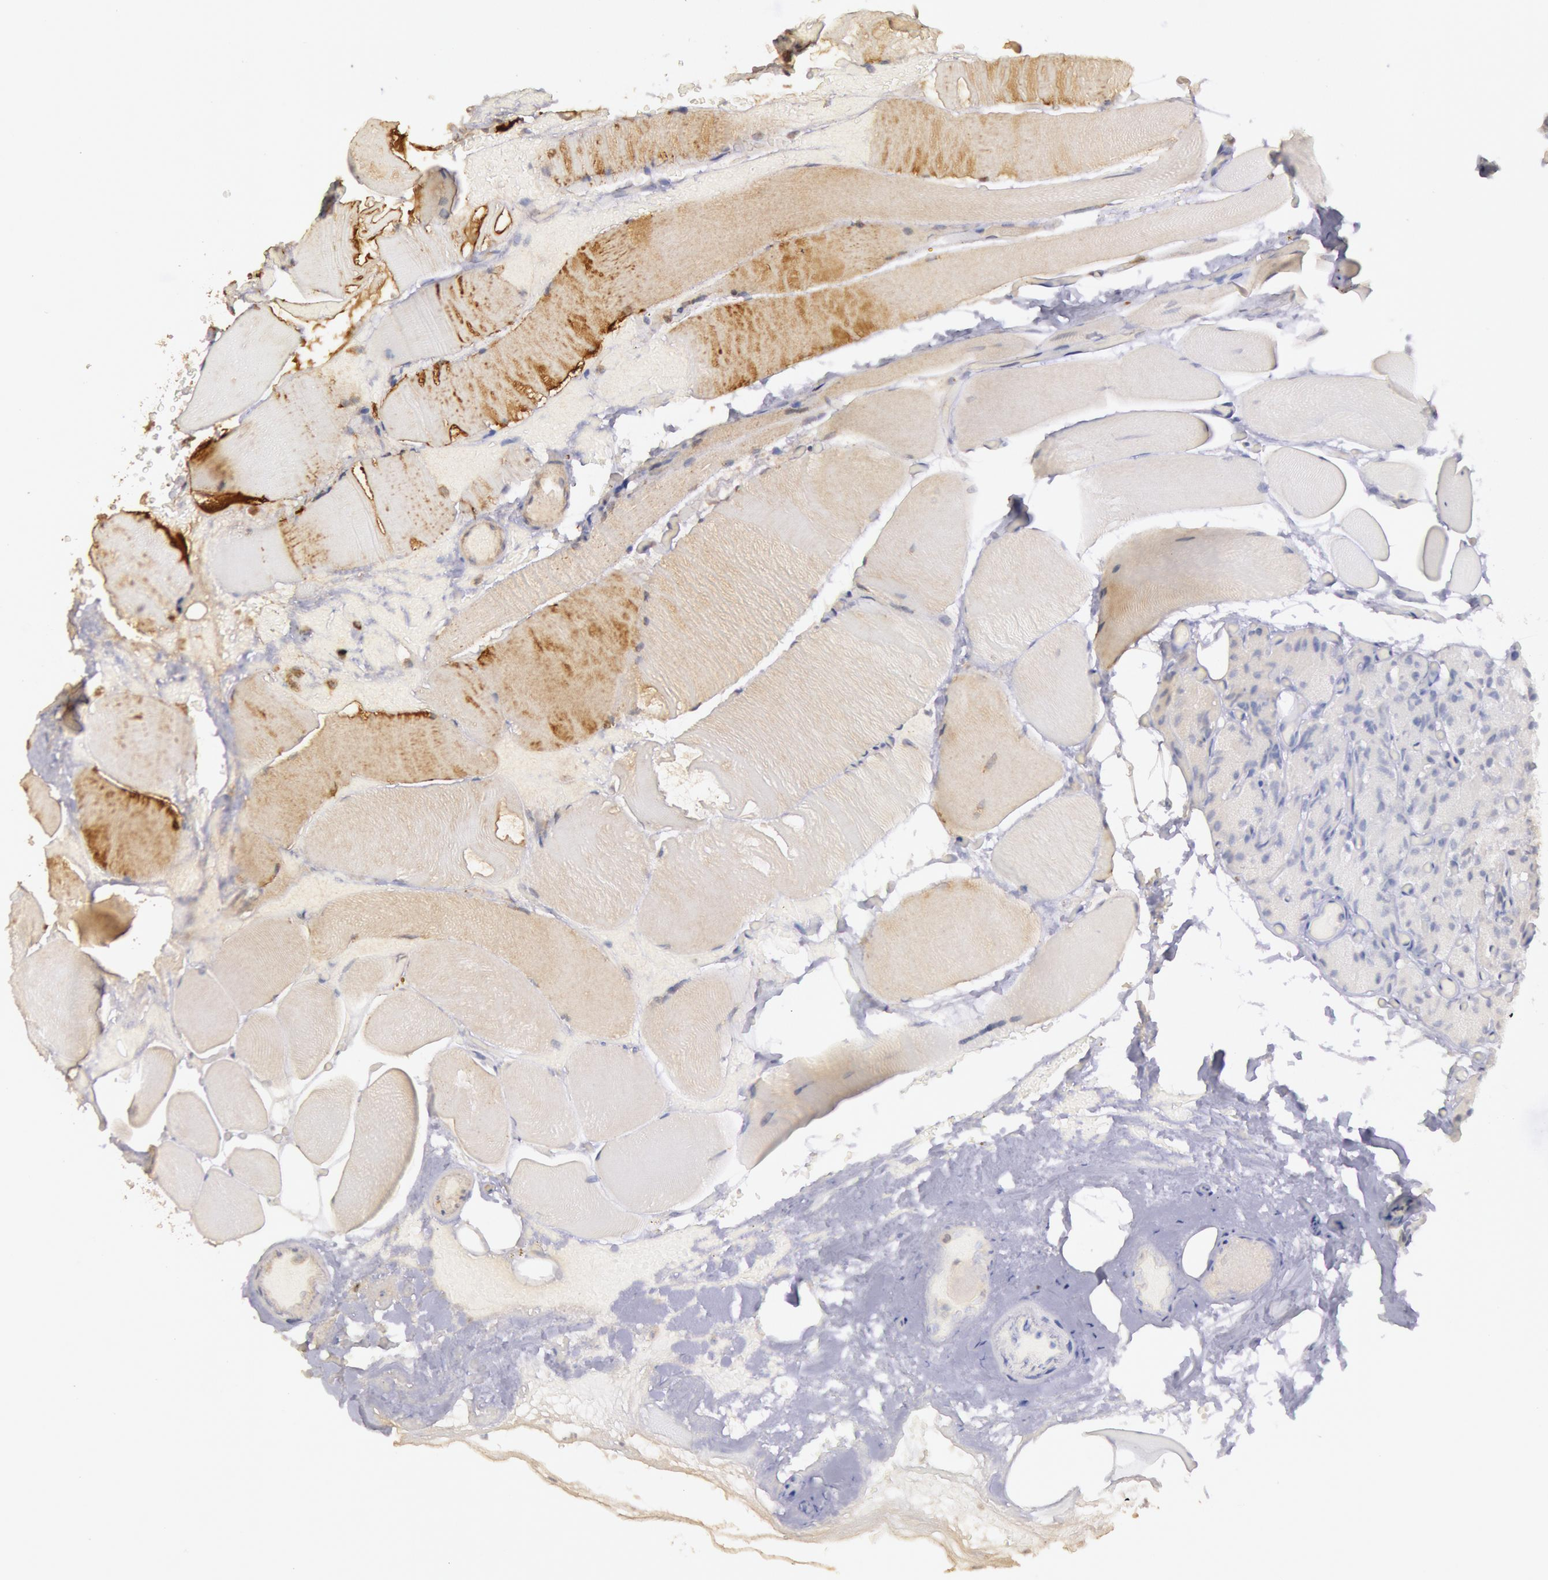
{"staining": {"intensity": "negative", "quantity": "none", "location": "none"}, "tissue": "parathyroid gland", "cell_type": "Glandular cells", "image_type": "normal", "snomed": [{"axis": "morphology", "description": "Normal tissue, NOS"}, {"axis": "topography", "description": "Skeletal muscle"}, {"axis": "topography", "description": "Parathyroid gland"}], "caption": "Immunohistochemical staining of benign human parathyroid gland displays no significant expression in glandular cells.", "gene": "PIK3R1", "patient": {"sex": "female", "age": 37}}